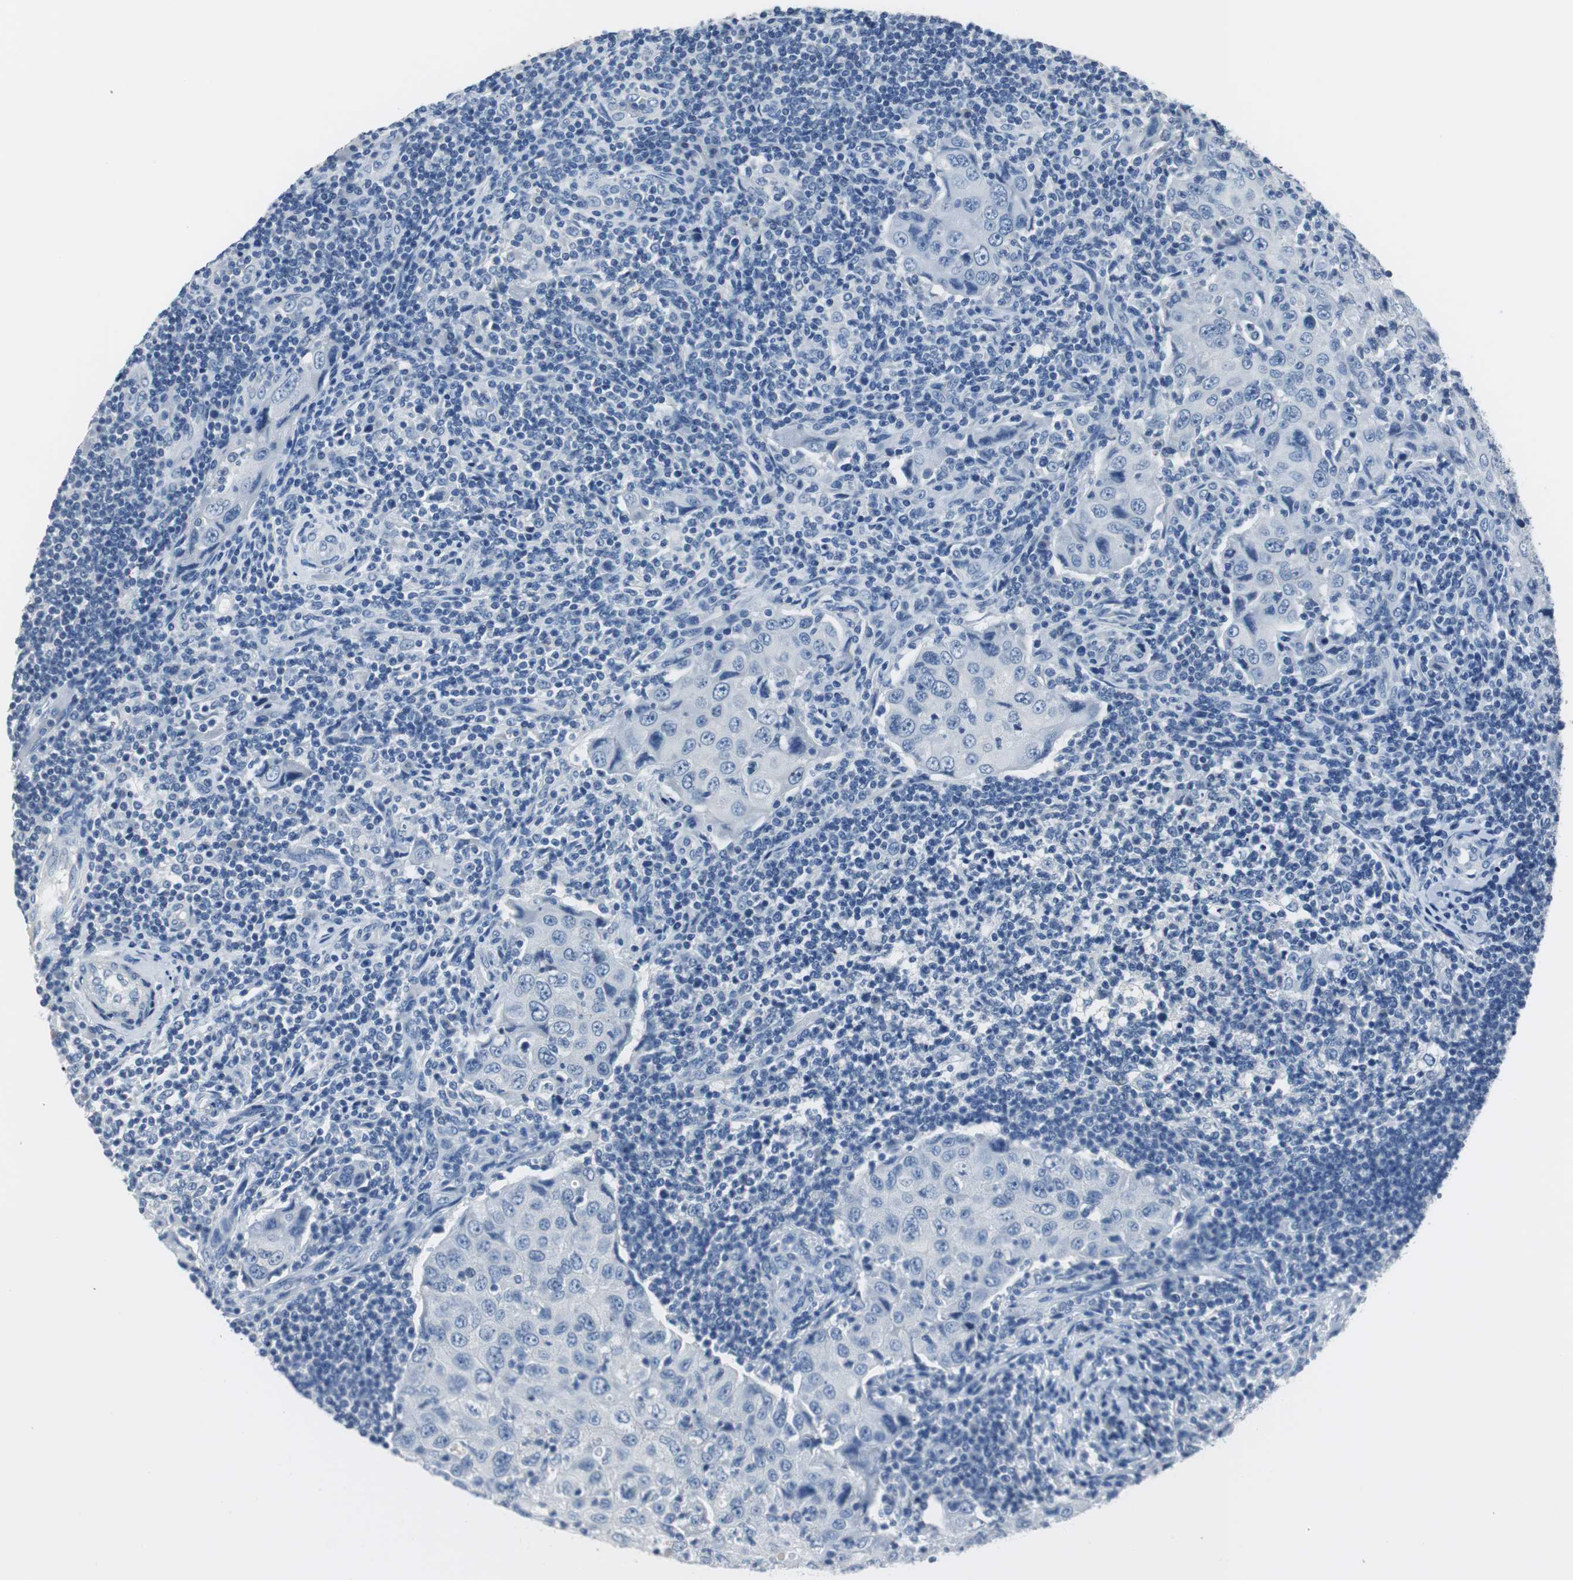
{"staining": {"intensity": "negative", "quantity": "none", "location": "none"}, "tissue": "lymph node", "cell_type": "Germinal center cells", "image_type": "normal", "snomed": [{"axis": "morphology", "description": "Normal tissue, NOS"}, {"axis": "morphology", "description": "Squamous cell carcinoma, metastatic, NOS"}, {"axis": "topography", "description": "Lymph node"}], "caption": "Immunohistochemistry photomicrograph of unremarkable lymph node: human lymph node stained with DAB (3,3'-diaminobenzidine) demonstrates no significant protein expression in germinal center cells.", "gene": "MUC7", "patient": {"sex": "female", "age": 53}}